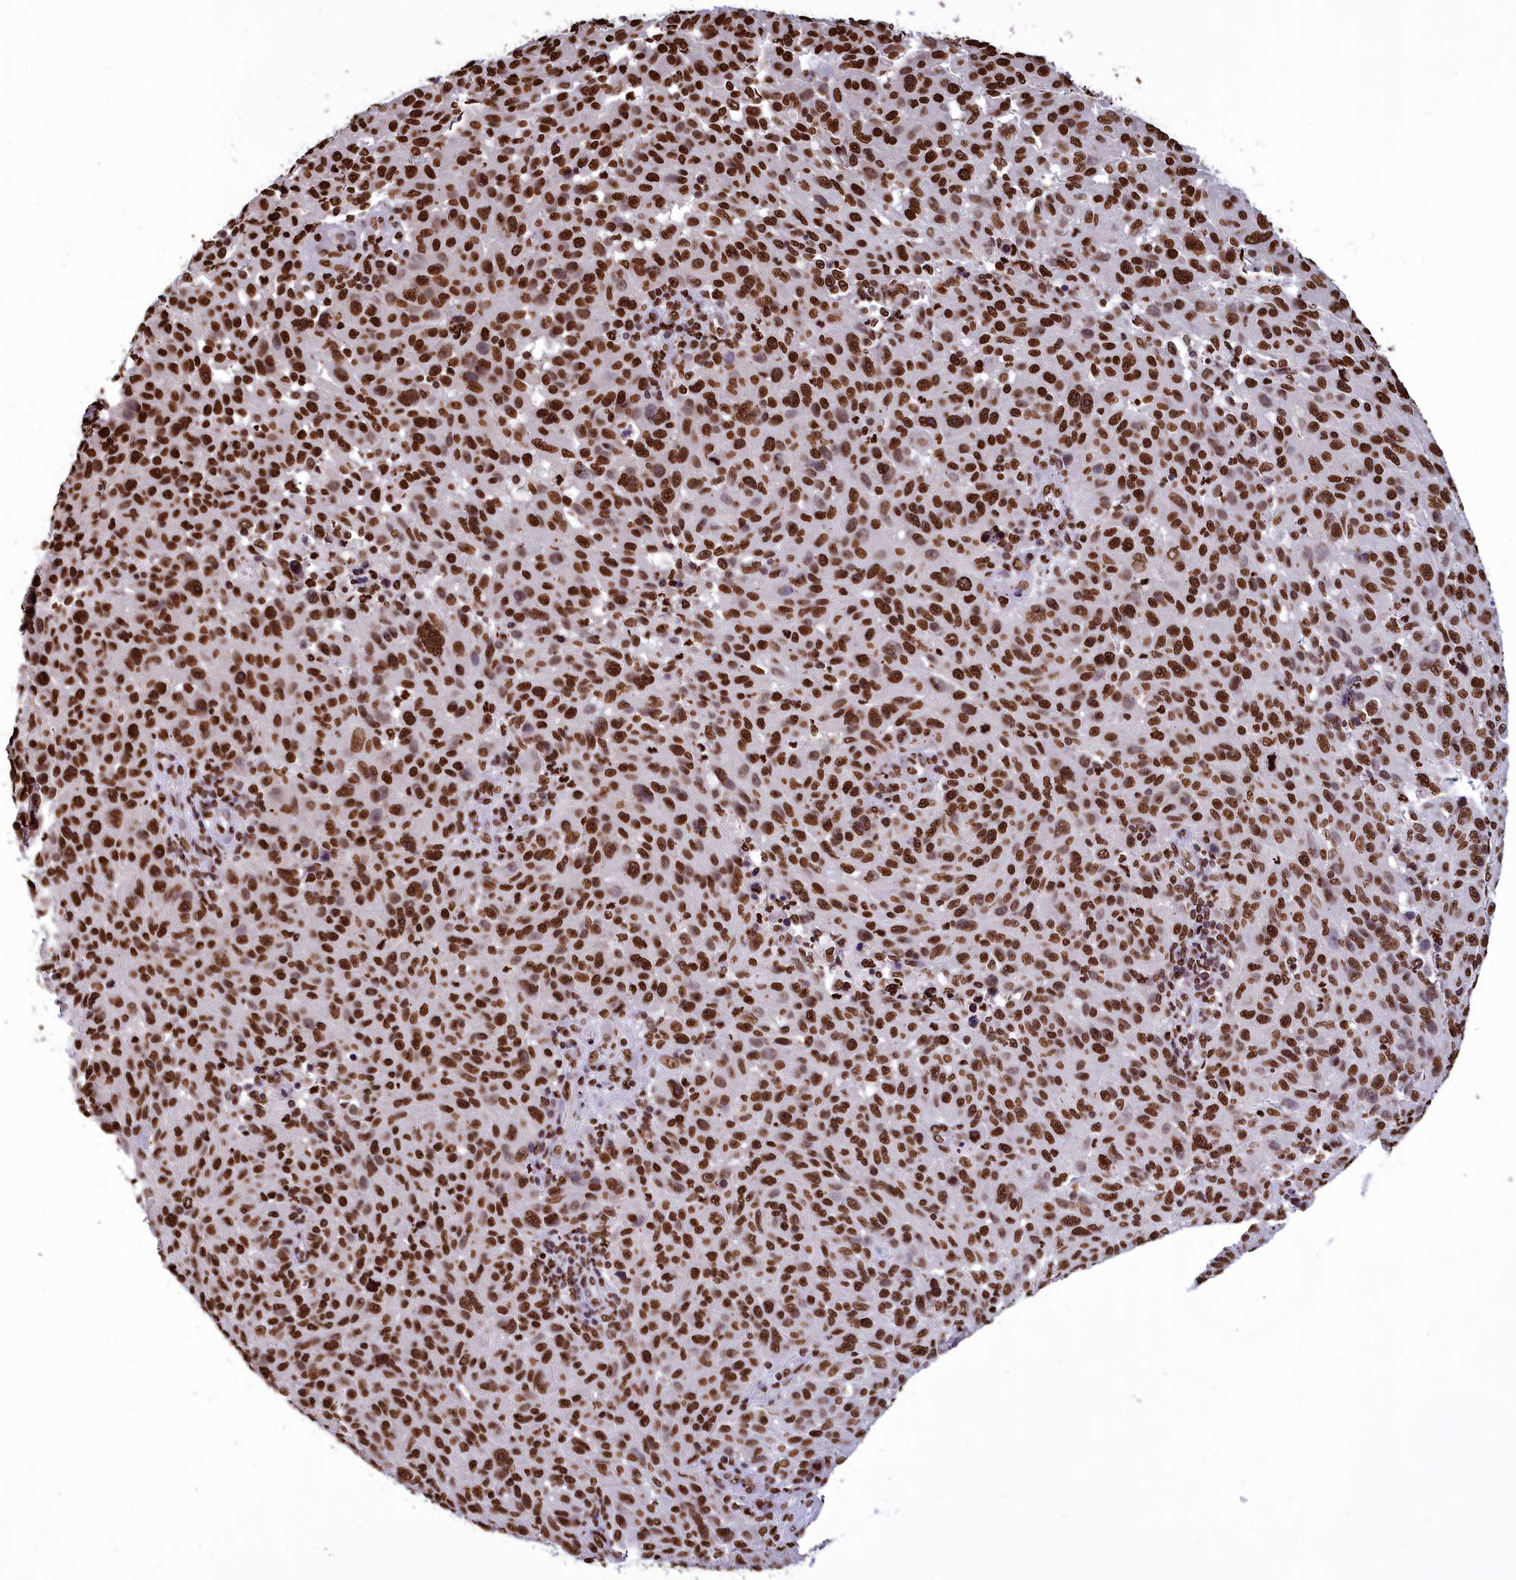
{"staining": {"intensity": "strong", "quantity": ">75%", "location": "nuclear"}, "tissue": "melanoma", "cell_type": "Tumor cells", "image_type": "cancer", "snomed": [{"axis": "morphology", "description": "Malignant melanoma, NOS"}, {"axis": "topography", "description": "Skin"}], "caption": "This is a histology image of immunohistochemistry staining of malignant melanoma, which shows strong expression in the nuclear of tumor cells.", "gene": "AKAP17A", "patient": {"sex": "male", "age": 53}}